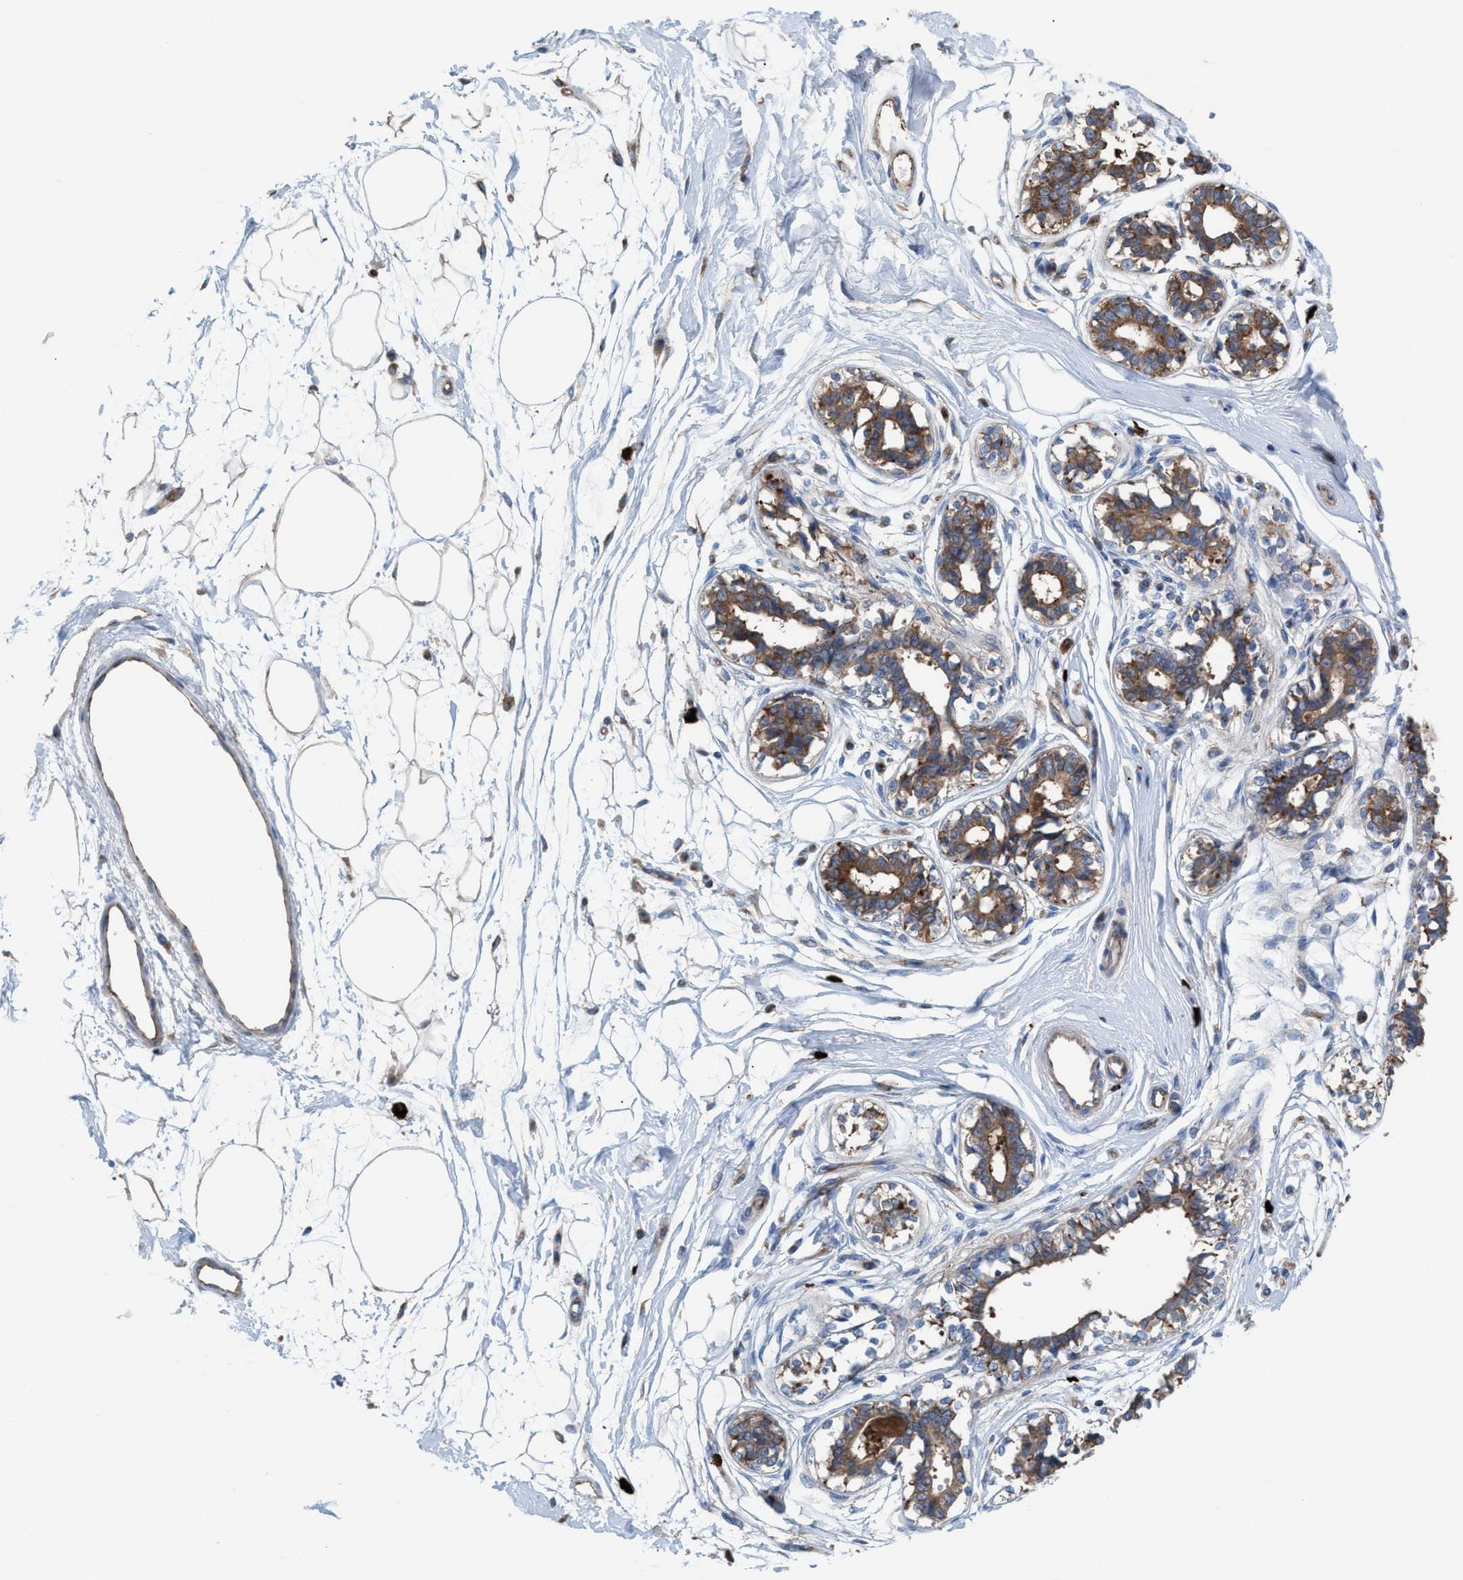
{"staining": {"intensity": "negative", "quantity": "none", "location": "none"}, "tissue": "breast", "cell_type": "Adipocytes", "image_type": "normal", "snomed": [{"axis": "morphology", "description": "Normal tissue, NOS"}, {"axis": "topography", "description": "Breast"}], "caption": "IHC photomicrograph of benign human breast stained for a protein (brown), which demonstrates no expression in adipocytes. Brightfield microscopy of immunohistochemistry stained with DAB (brown) and hematoxylin (blue), captured at high magnification.", "gene": "NYAP1", "patient": {"sex": "female", "age": 45}}